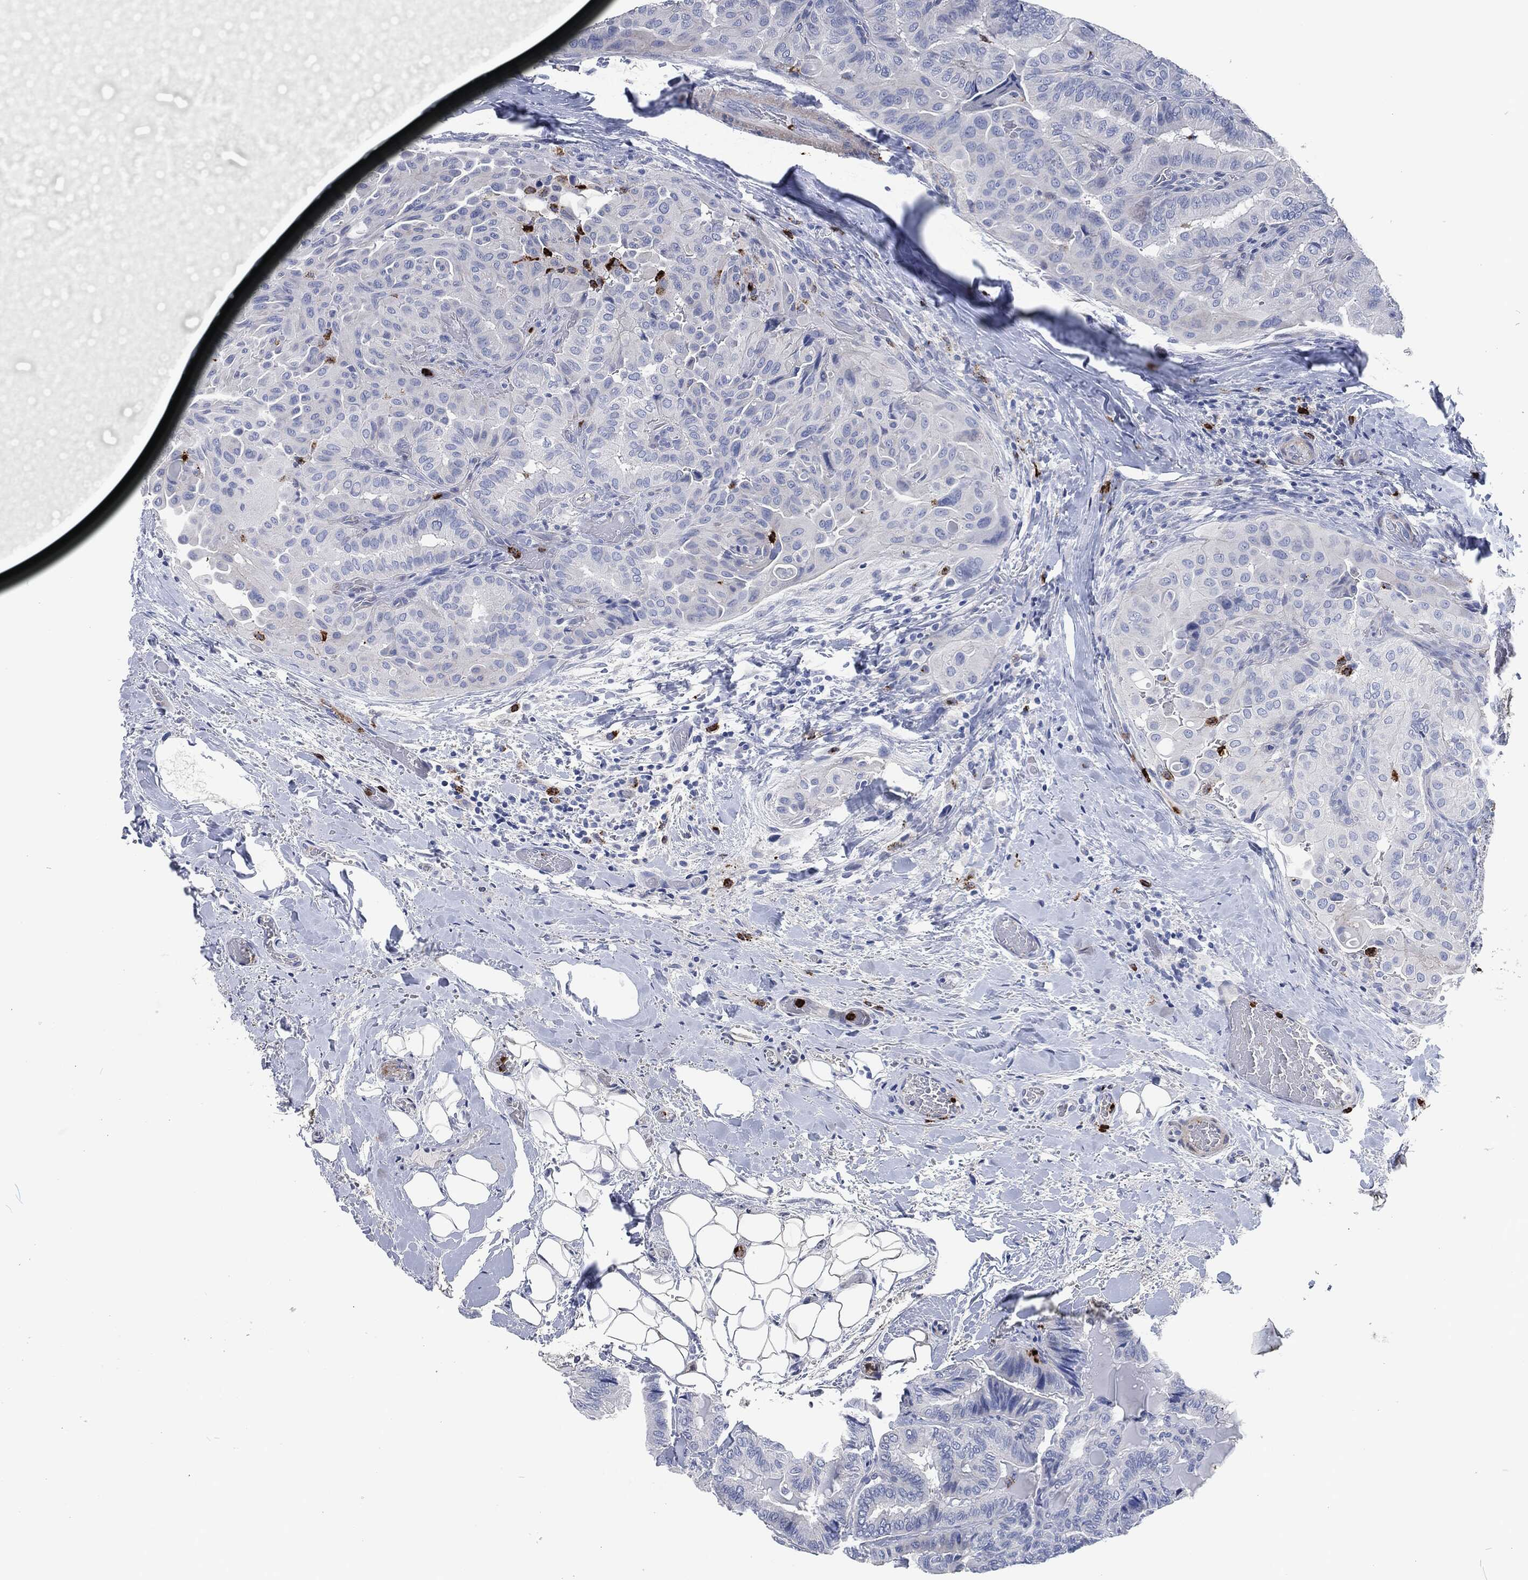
{"staining": {"intensity": "negative", "quantity": "none", "location": "none"}, "tissue": "thyroid cancer", "cell_type": "Tumor cells", "image_type": "cancer", "snomed": [{"axis": "morphology", "description": "Papillary adenocarcinoma, NOS"}, {"axis": "topography", "description": "Thyroid gland"}], "caption": "Immunohistochemical staining of papillary adenocarcinoma (thyroid) demonstrates no significant positivity in tumor cells.", "gene": "MPO", "patient": {"sex": "female", "age": 68}}